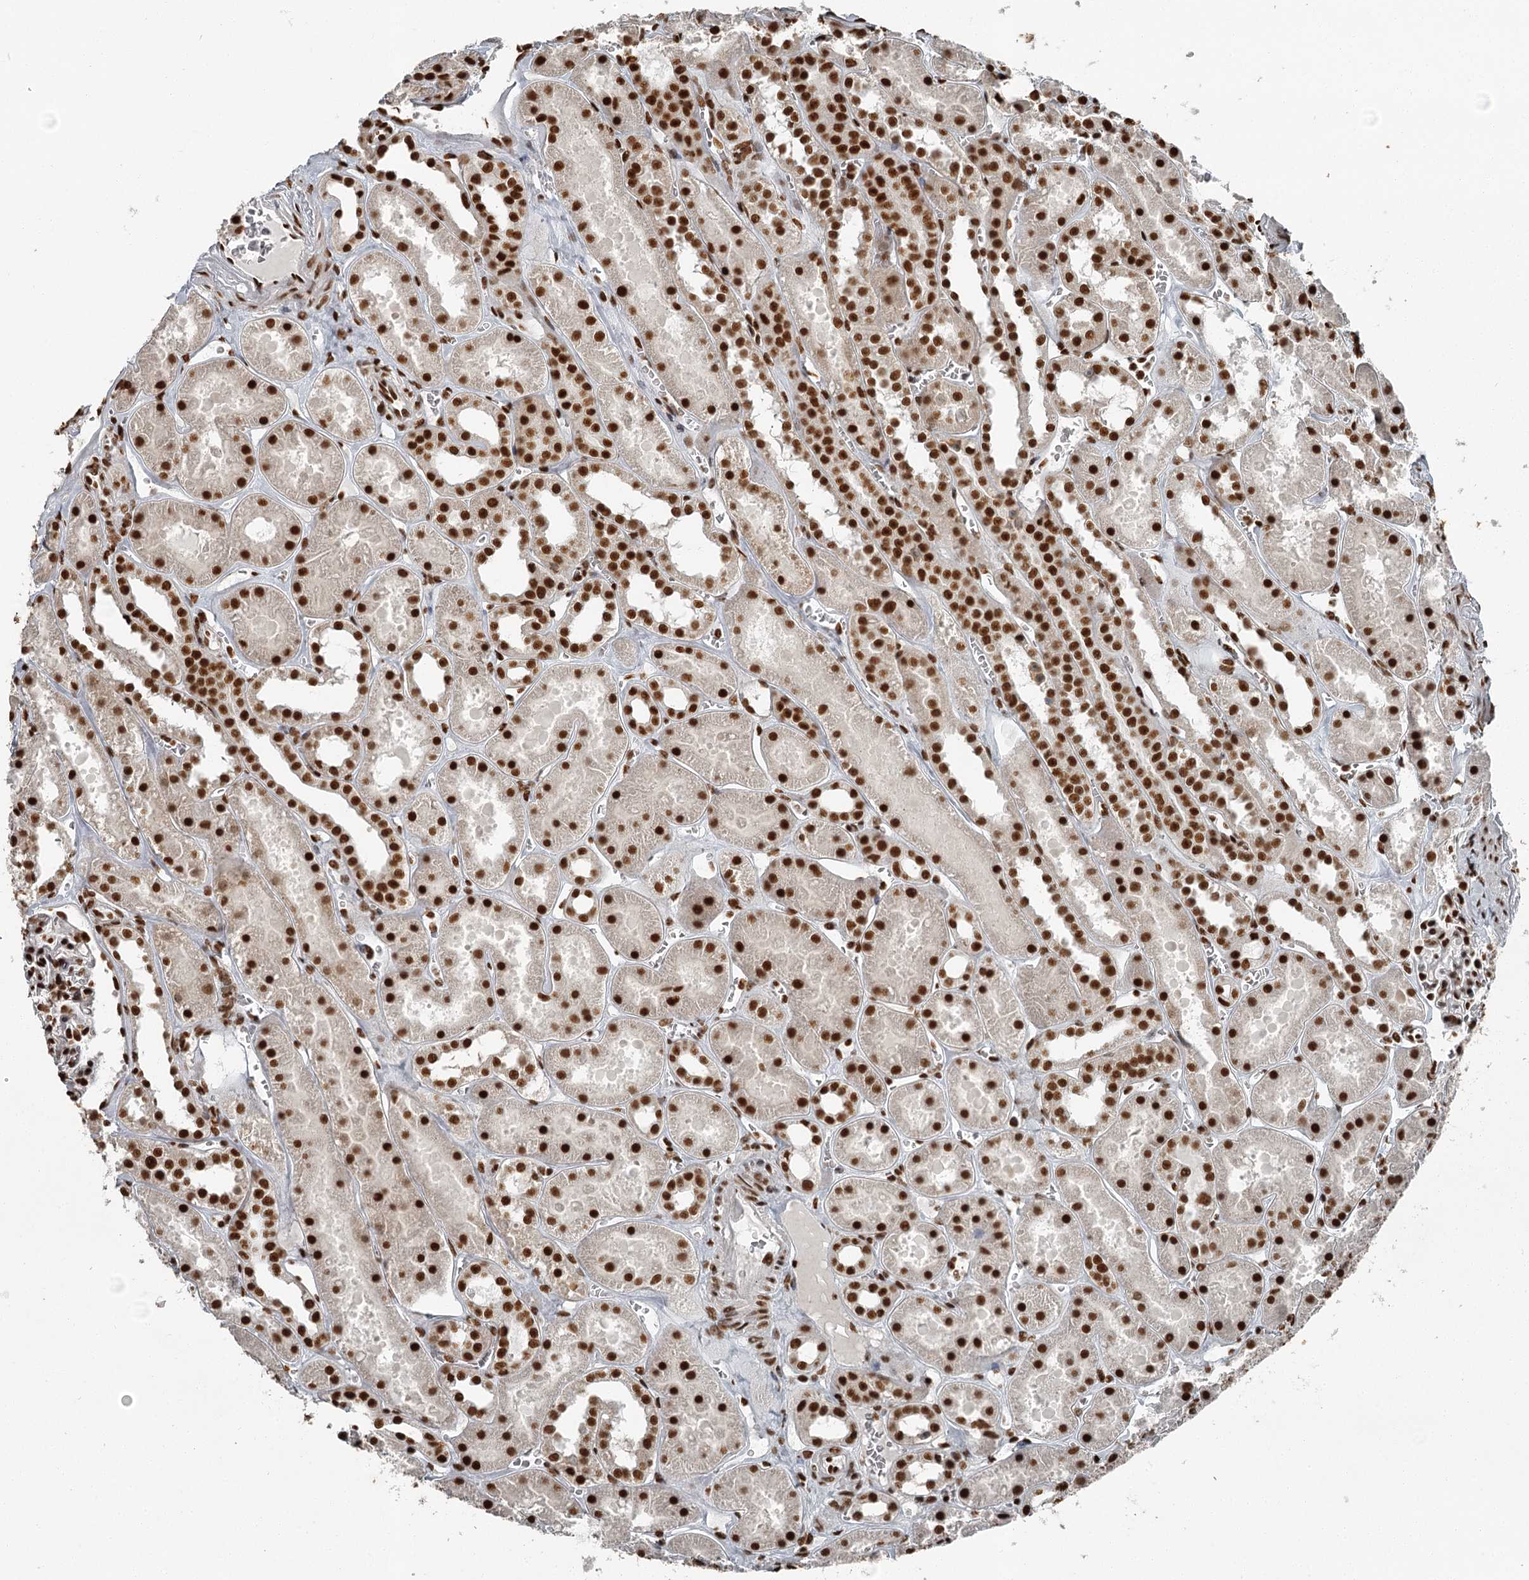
{"staining": {"intensity": "strong", "quantity": ">75%", "location": "nuclear"}, "tissue": "kidney", "cell_type": "Cells in glomeruli", "image_type": "normal", "snomed": [{"axis": "morphology", "description": "Normal tissue, NOS"}, {"axis": "topography", "description": "Kidney"}], "caption": "Unremarkable kidney exhibits strong nuclear positivity in about >75% of cells in glomeruli.", "gene": "RBBP7", "patient": {"sex": "female", "age": 41}}